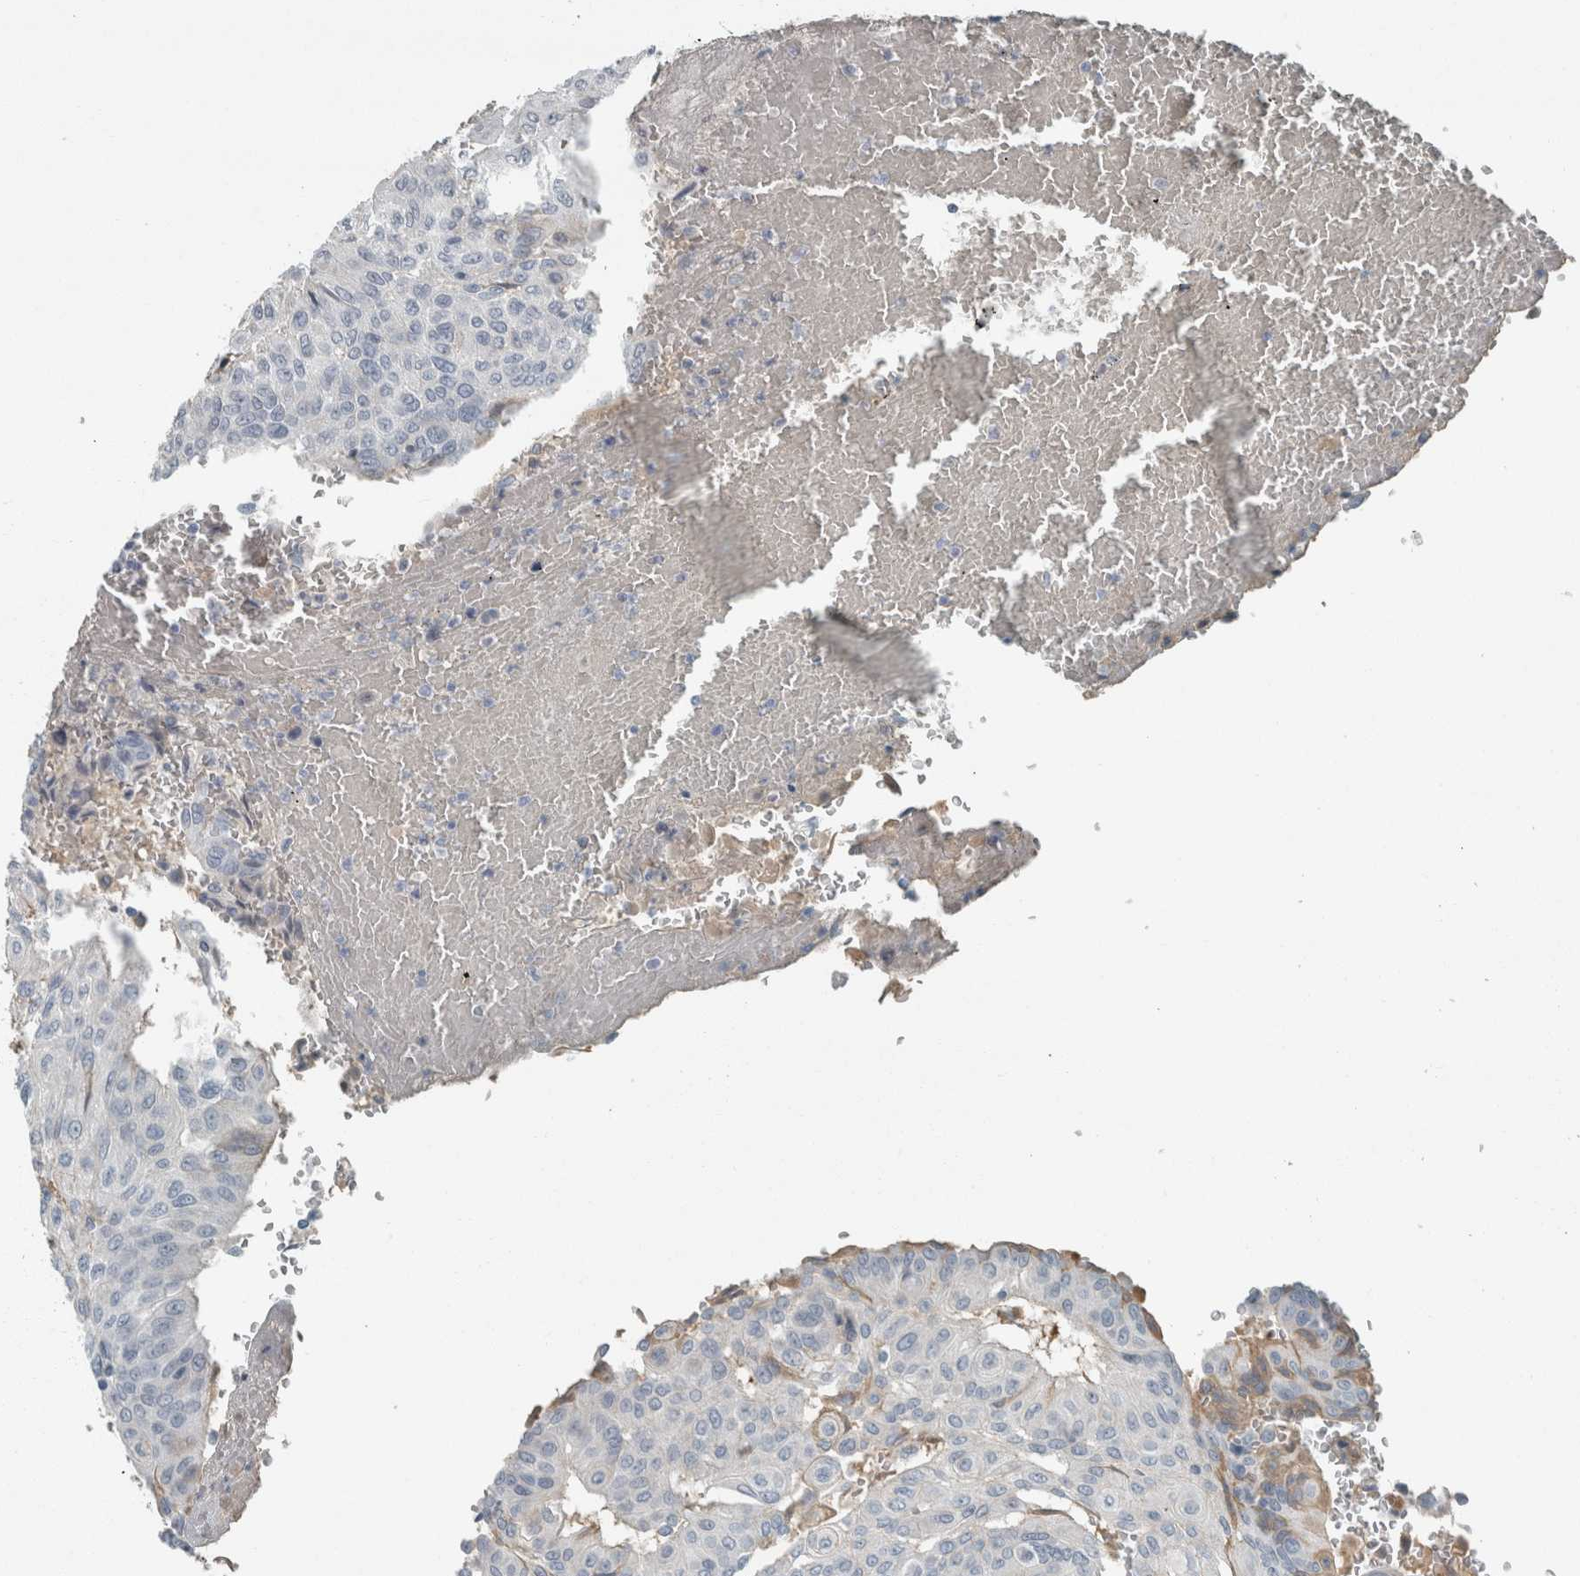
{"staining": {"intensity": "weak", "quantity": "<25%", "location": "cytoplasmic/membranous"}, "tissue": "urothelial cancer", "cell_type": "Tumor cells", "image_type": "cancer", "snomed": [{"axis": "morphology", "description": "Urothelial carcinoma, High grade"}, {"axis": "topography", "description": "Urinary bladder"}], "caption": "An IHC image of urothelial cancer is shown. There is no staining in tumor cells of urothelial cancer.", "gene": "CHL1", "patient": {"sex": "male", "age": 66}}